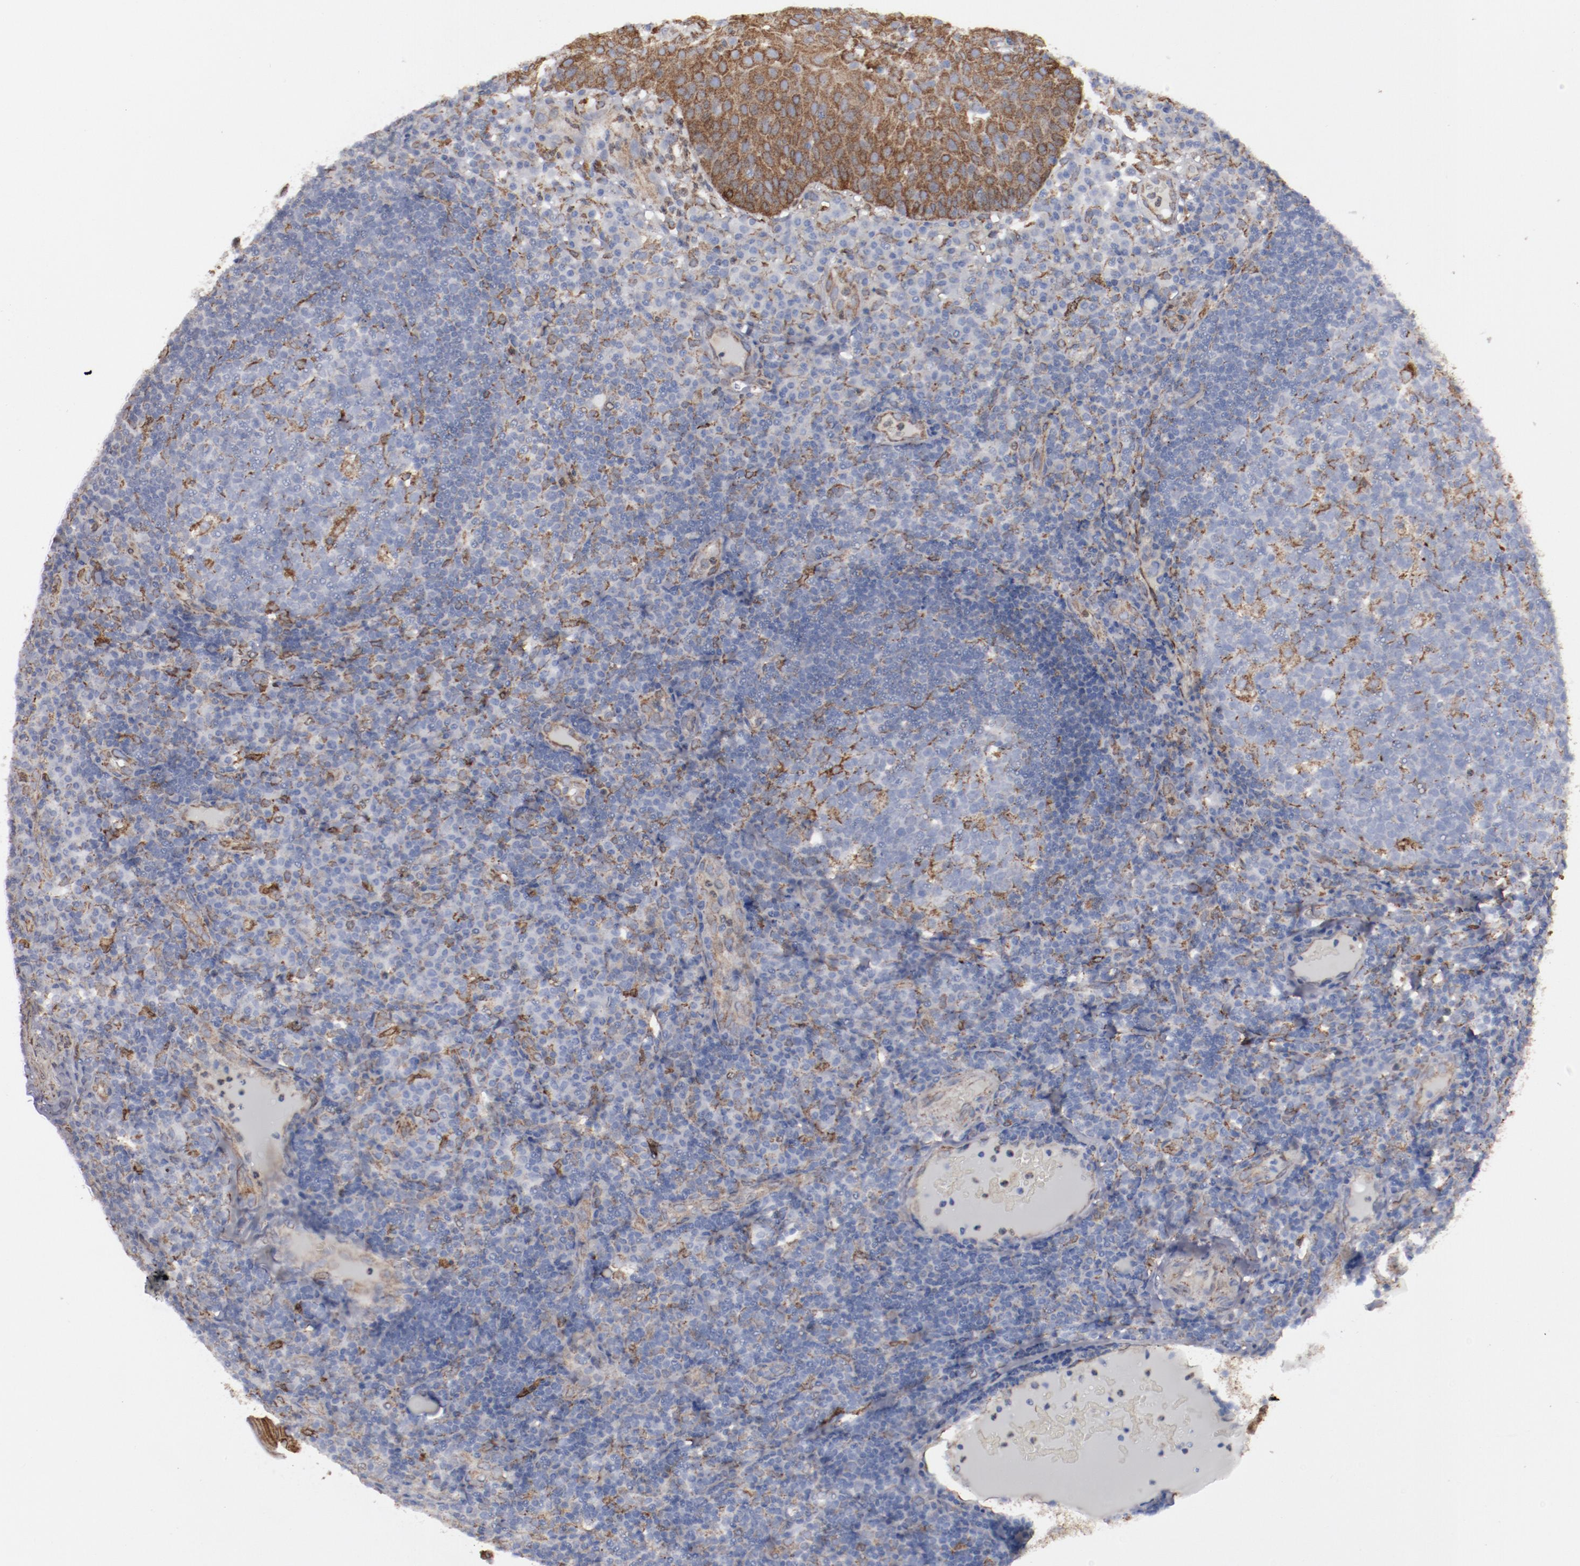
{"staining": {"intensity": "moderate", "quantity": "<25%", "location": "cytoplasmic/membranous"}, "tissue": "tonsil", "cell_type": "Germinal center cells", "image_type": "normal", "snomed": [{"axis": "morphology", "description": "Normal tissue, NOS"}, {"axis": "topography", "description": "Tonsil"}], "caption": "This photomicrograph reveals immunohistochemistry (IHC) staining of unremarkable human tonsil, with low moderate cytoplasmic/membranous staining in about <25% of germinal center cells.", "gene": "ERLIN2", "patient": {"sex": "female", "age": 40}}